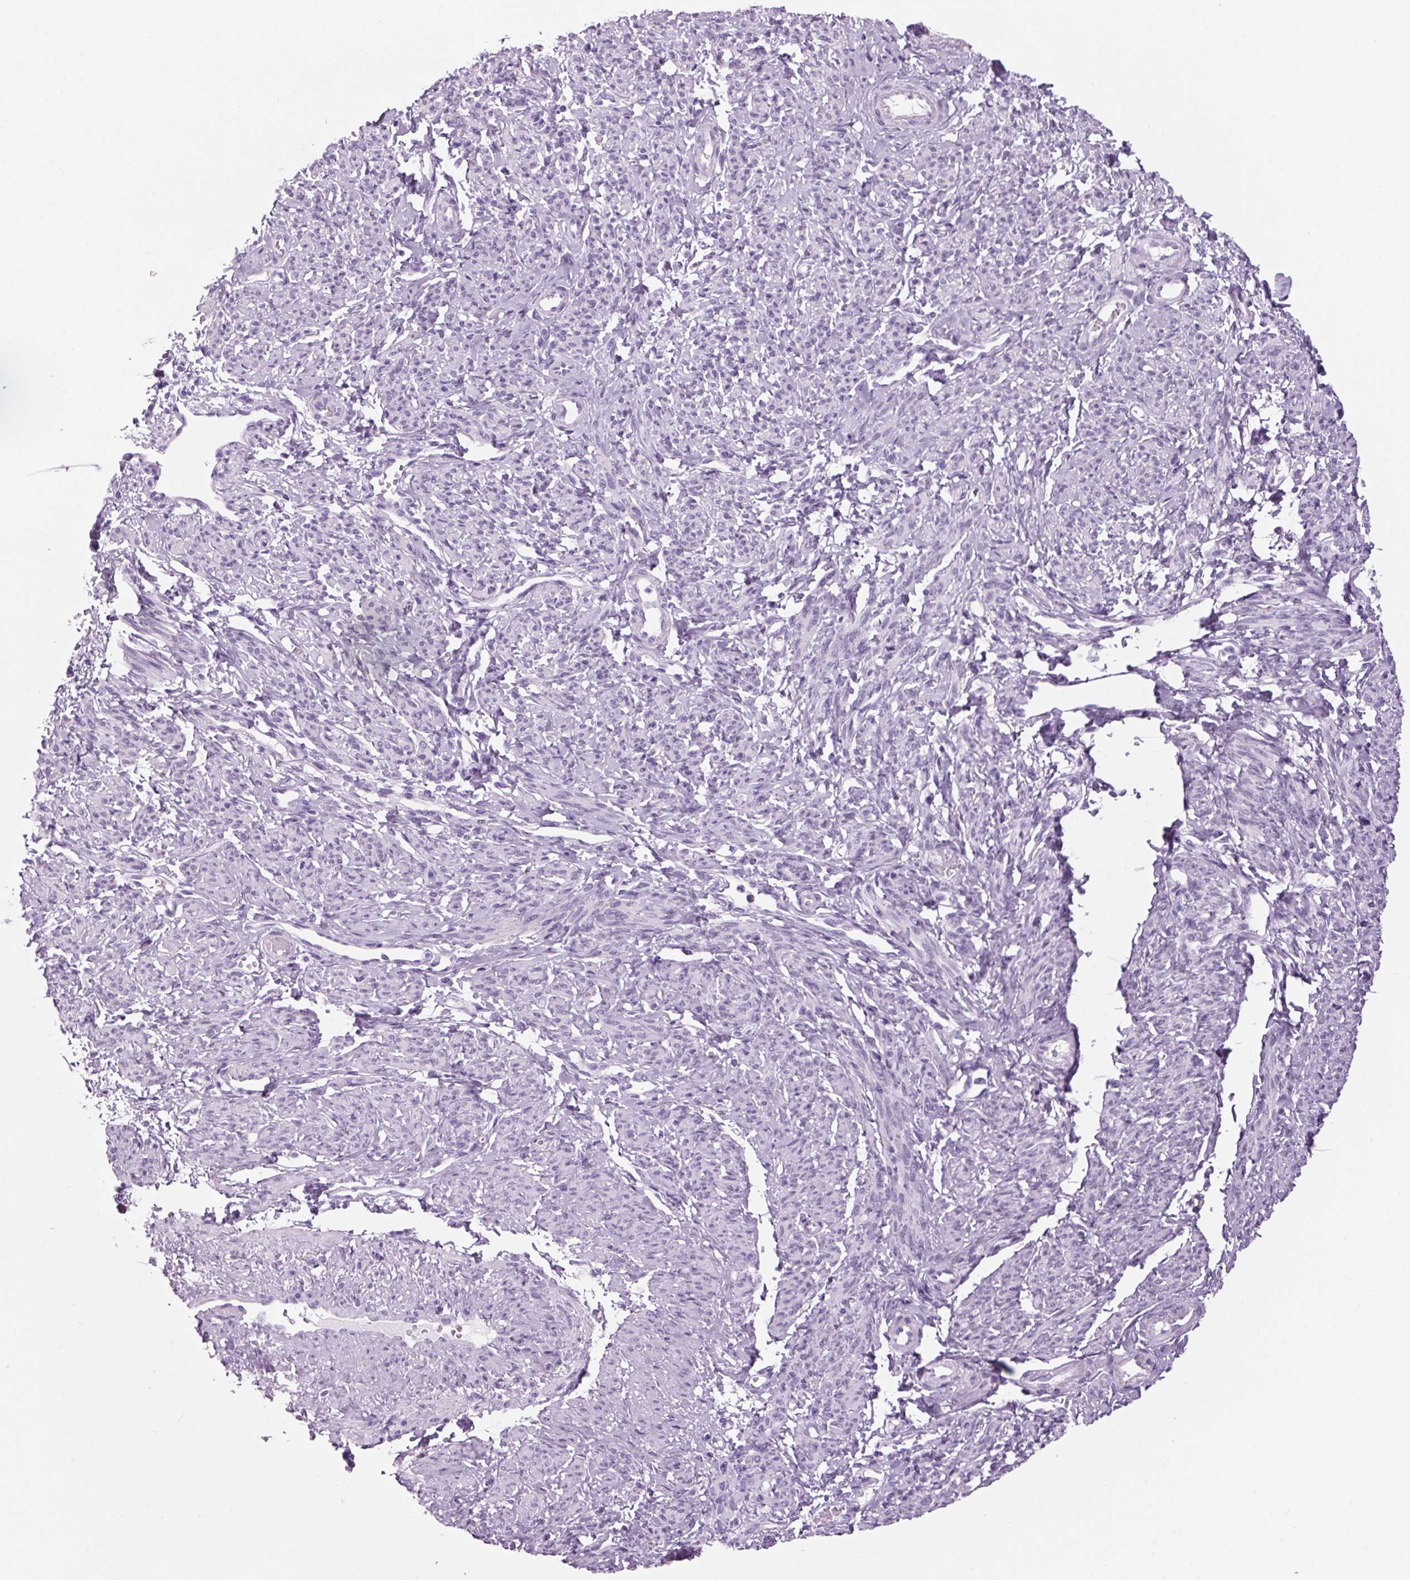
{"staining": {"intensity": "negative", "quantity": "none", "location": "none"}, "tissue": "smooth muscle", "cell_type": "Smooth muscle cells", "image_type": "normal", "snomed": [{"axis": "morphology", "description": "Normal tissue, NOS"}, {"axis": "topography", "description": "Smooth muscle"}], "caption": "IHC of unremarkable smooth muscle demonstrates no positivity in smooth muscle cells.", "gene": "PPP1R1A", "patient": {"sex": "female", "age": 65}}